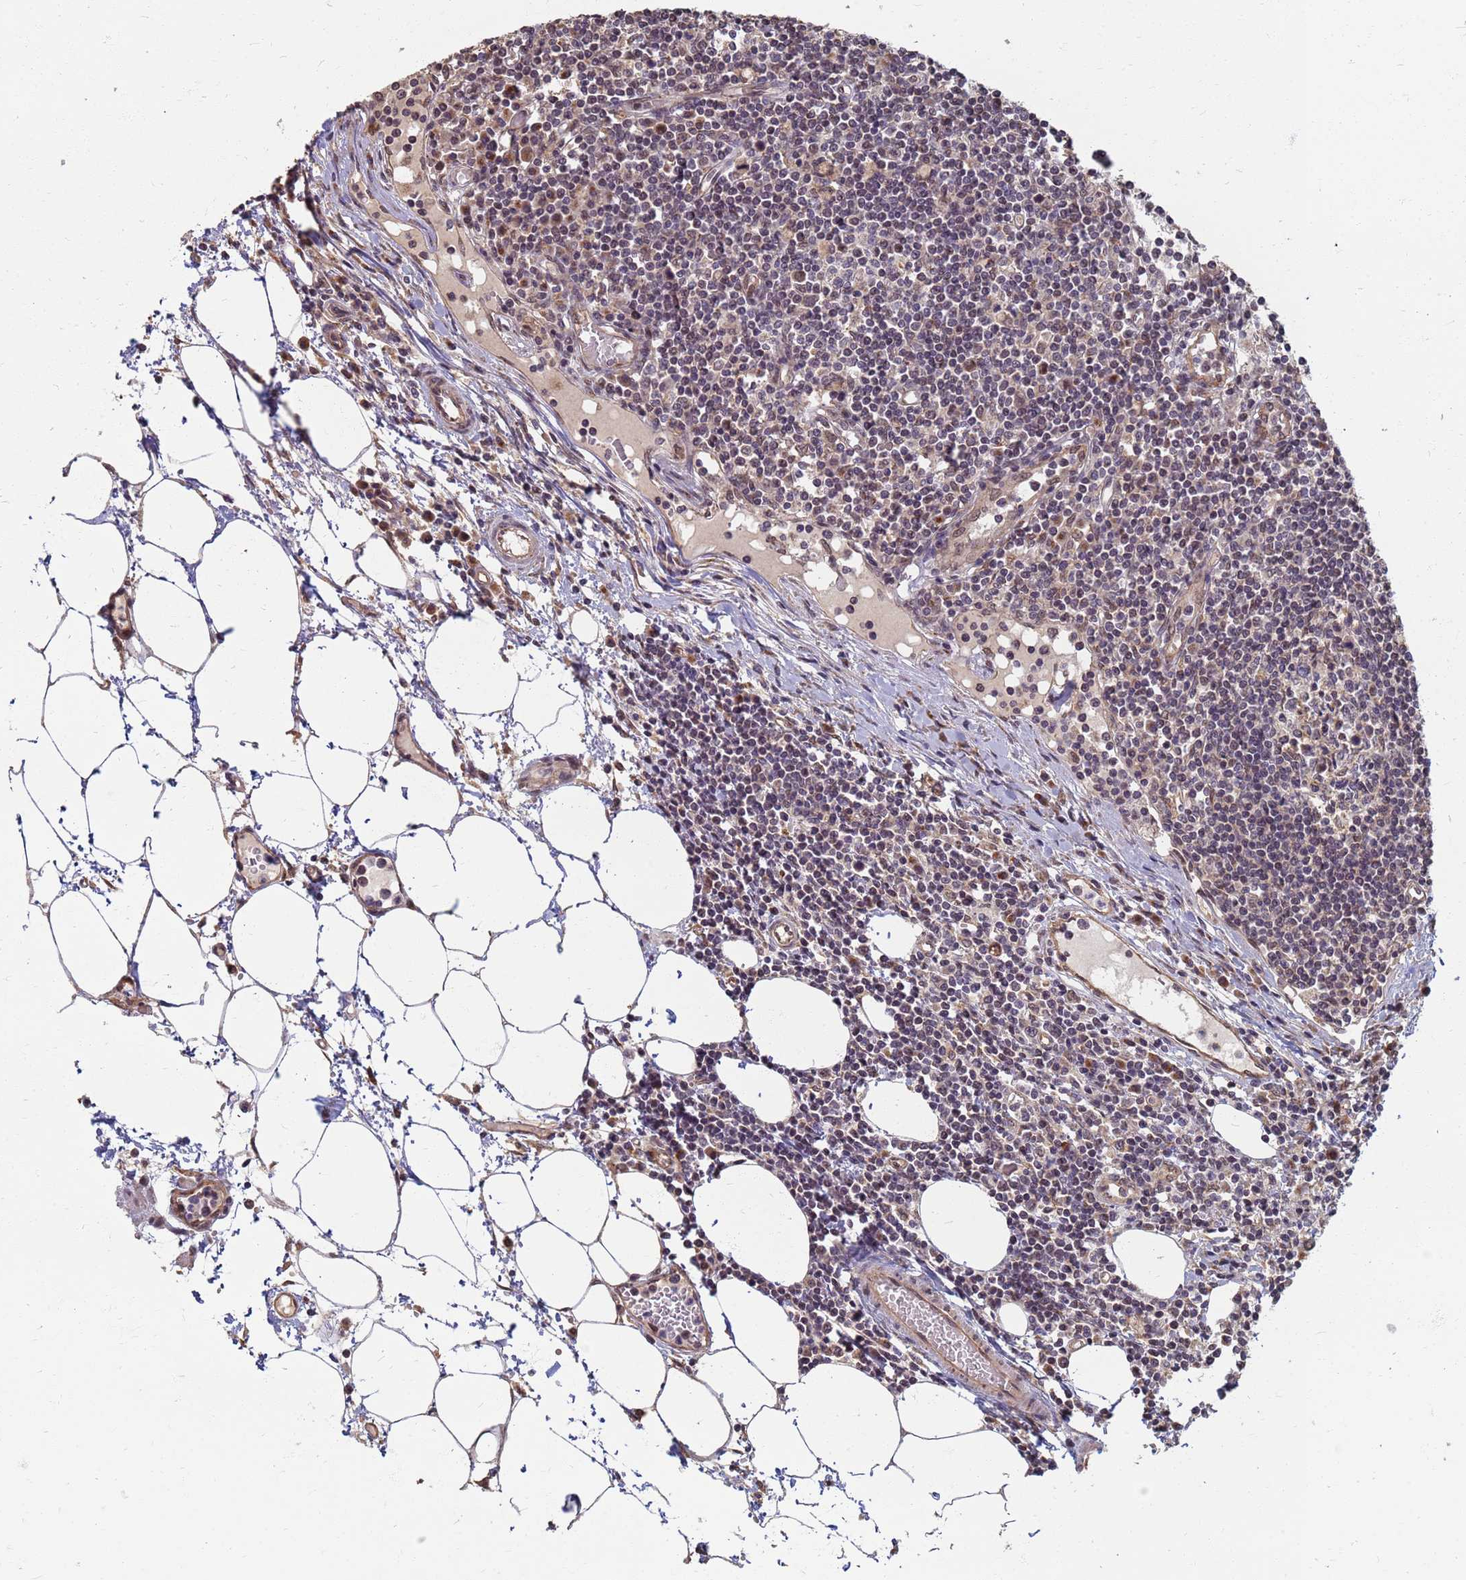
{"staining": {"intensity": "weak", "quantity": ">75%", "location": "cytoplasmic/membranous"}, "tissue": "lymph node", "cell_type": "Germinal center cells", "image_type": "normal", "snomed": [{"axis": "morphology", "description": "Adenocarcinoma, NOS"}, {"axis": "topography", "description": "Lymph node"}], "caption": "Immunohistochemistry (IHC) staining of normal lymph node, which exhibits low levels of weak cytoplasmic/membranous expression in about >75% of germinal center cells indicating weak cytoplasmic/membranous protein positivity. The staining was performed using DAB (3,3'-diaminobenzidine) (brown) for protein detection and nuclei were counterstained in hematoxylin (blue).", "gene": "ITGB4", "patient": {"sex": "female", "age": 62}}